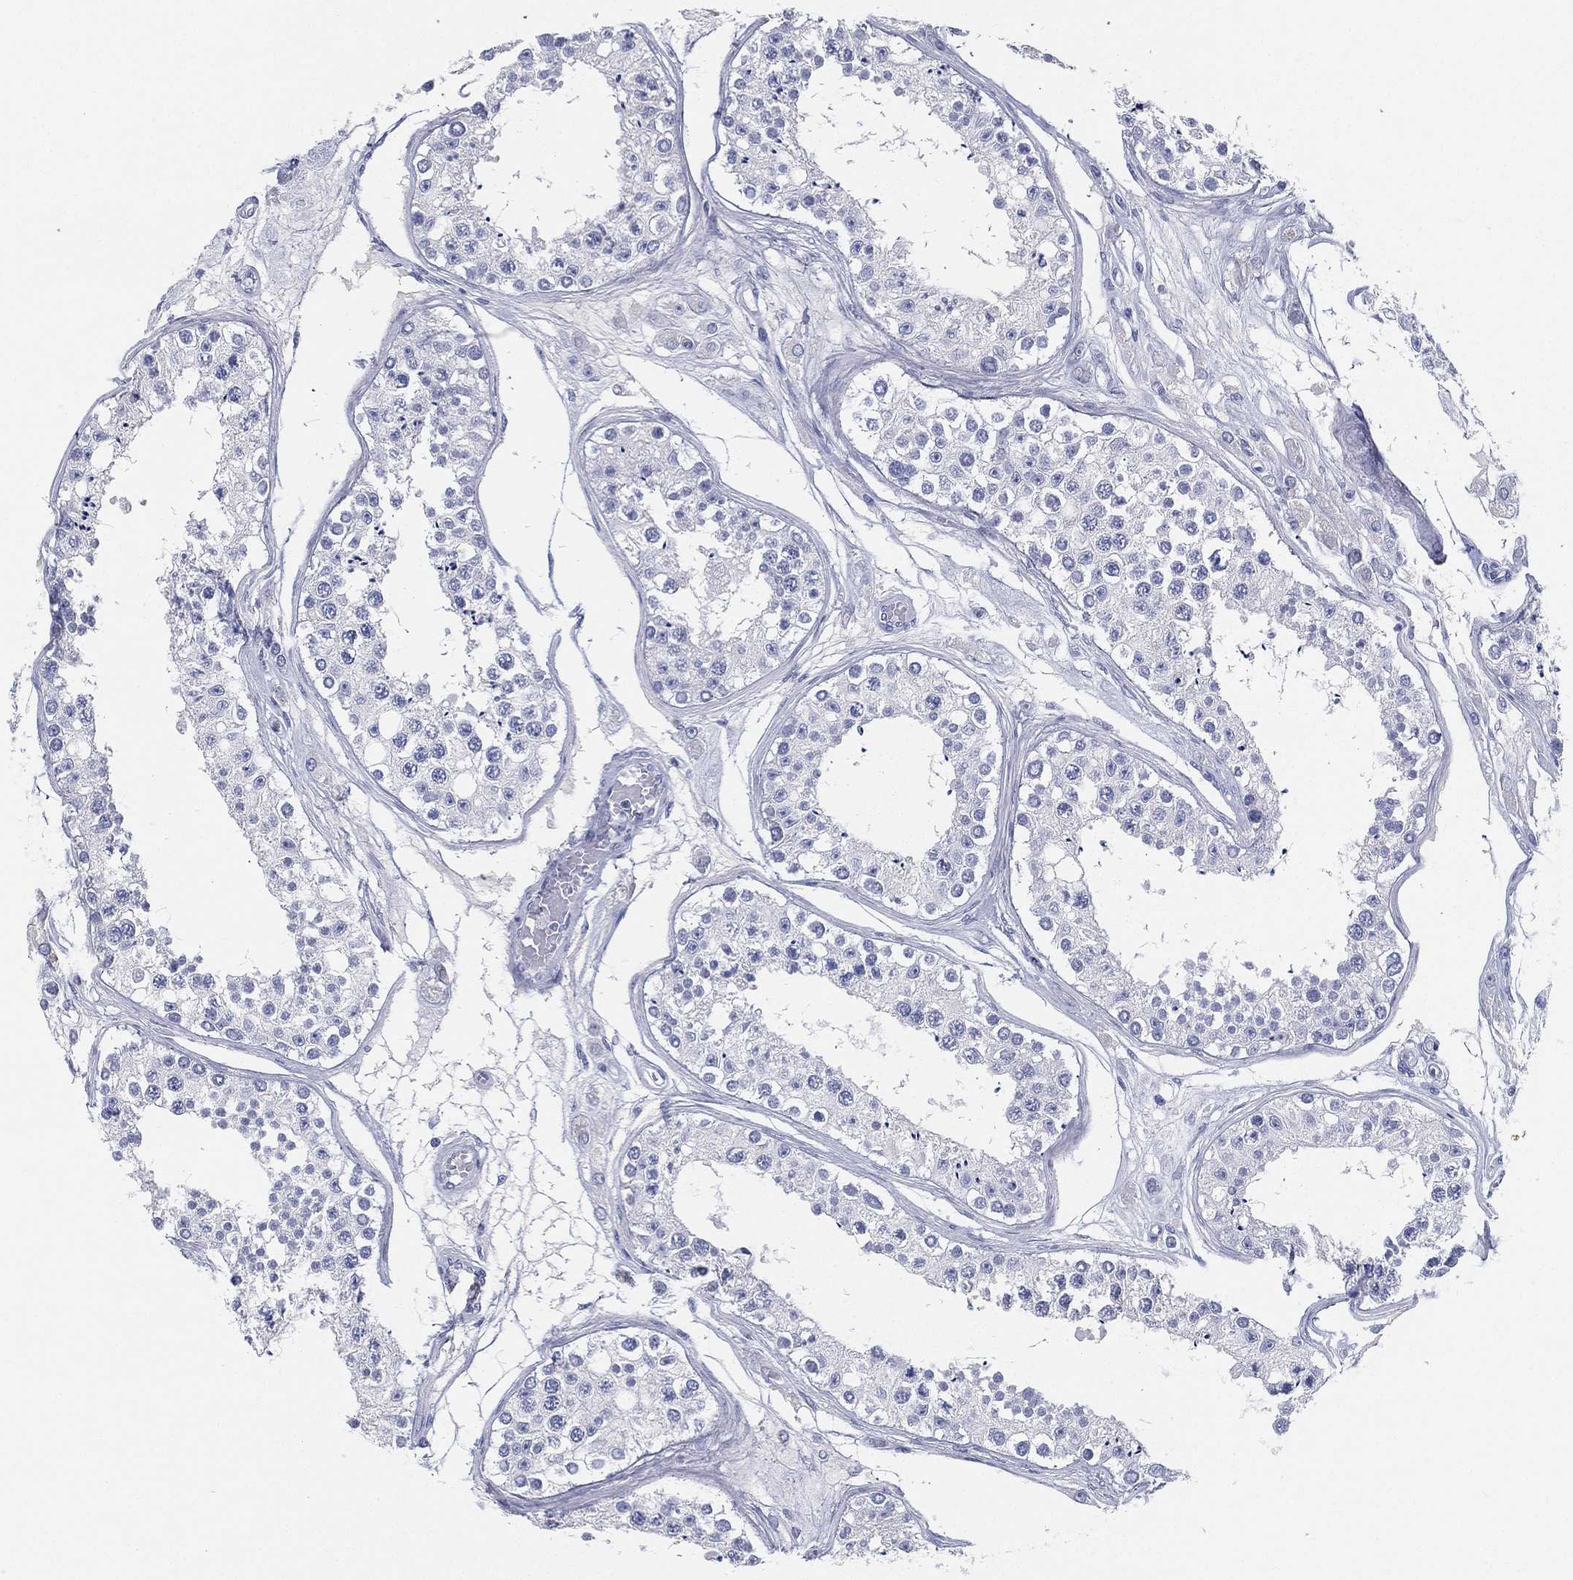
{"staining": {"intensity": "negative", "quantity": "none", "location": "none"}, "tissue": "testis", "cell_type": "Cells in seminiferous ducts", "image_type": "normal", "snomed": [{"axis": "morphology", "description": "Normal tissue, NOS"}, {"axis": "topography", "description": "Testis"}], "caption": "This is an immunohistochemistry histopathology image of unremarkable testis. There is no positivity in cells in seminiferous ducts.", "gene": "STS", "patient": {"sex": "male", "age": 25}}